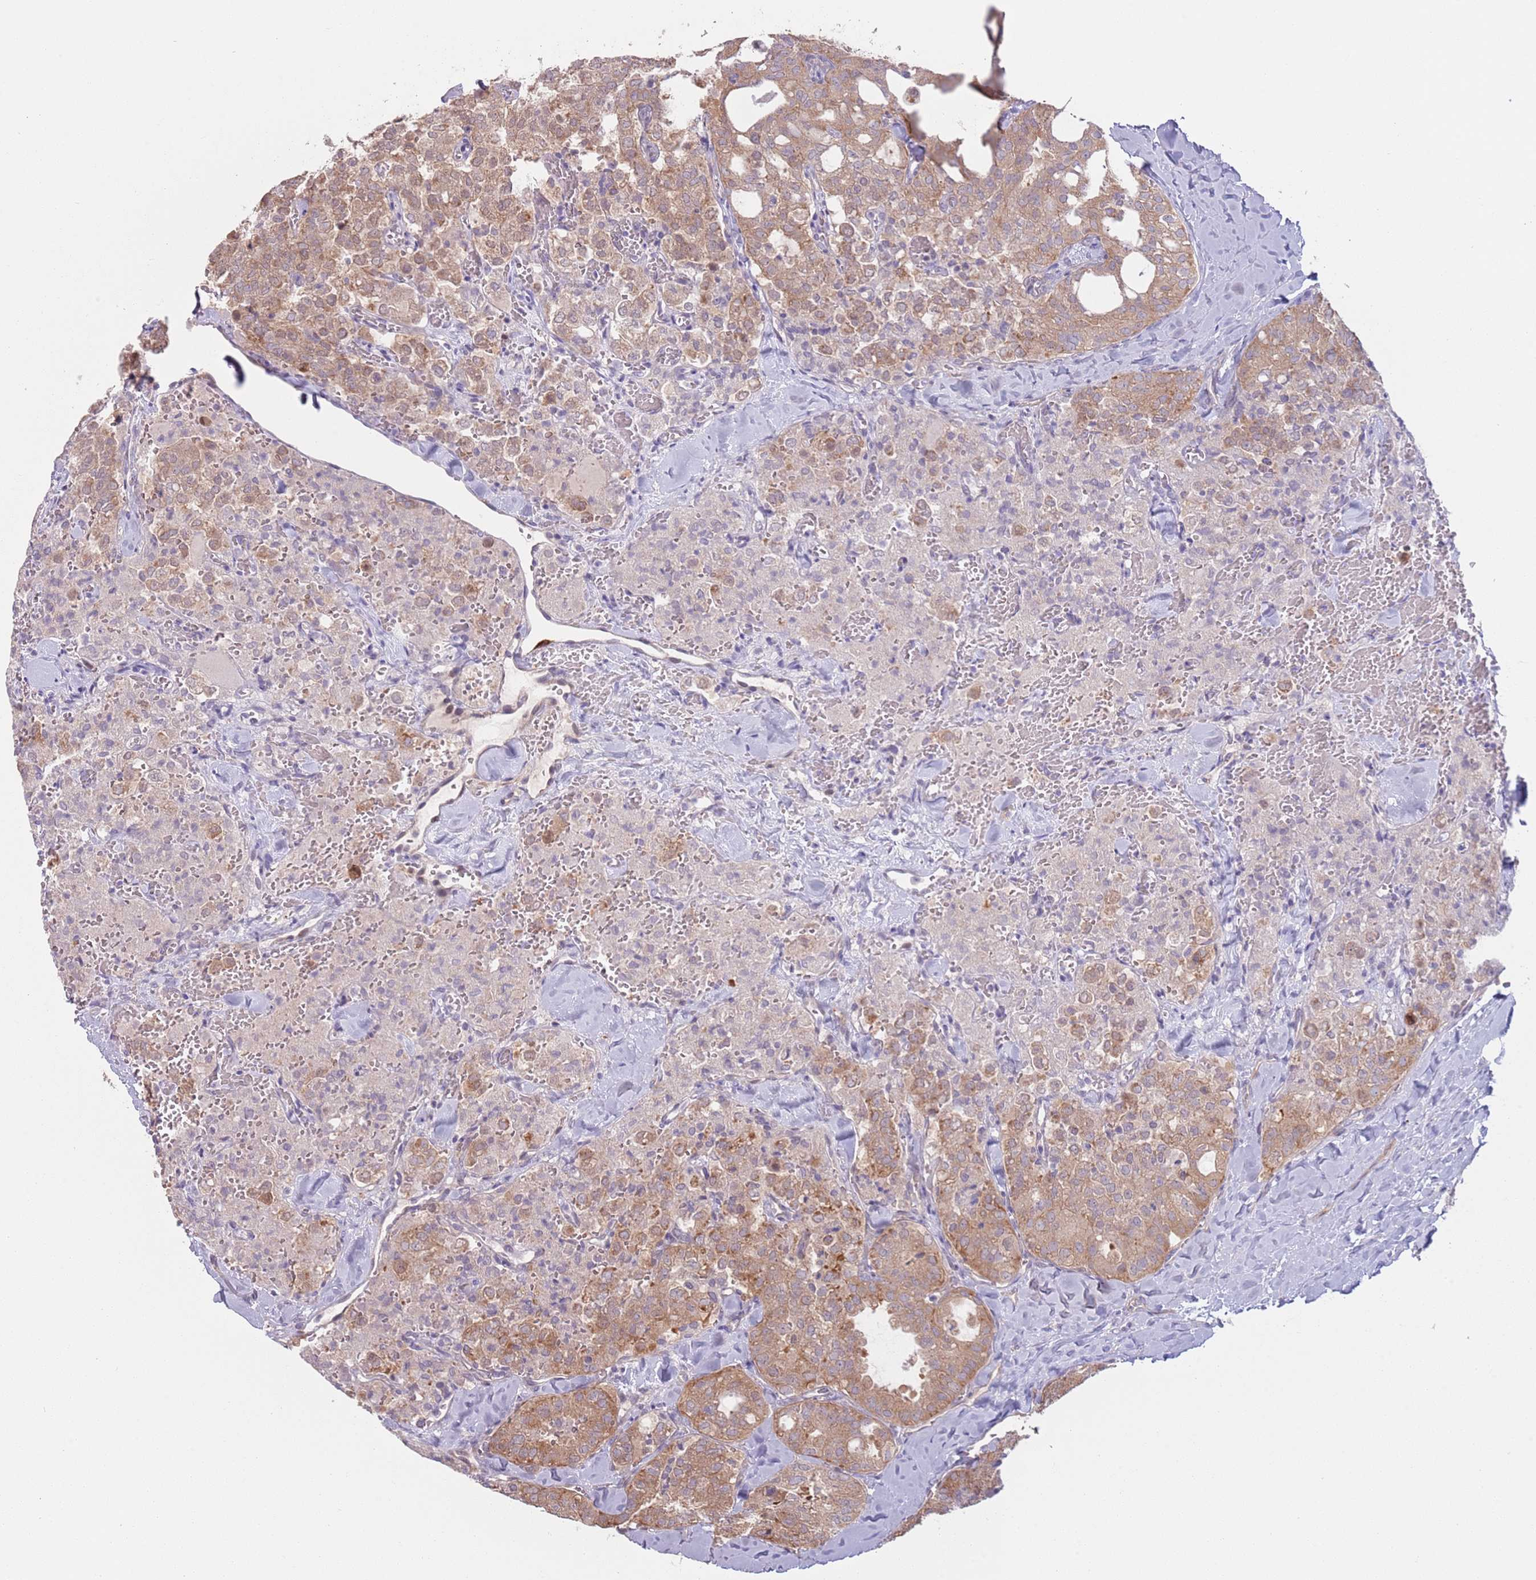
{"staining": {"intensity": "moderate", "quantity": ">75%", "location": "cytoplasmic/membranous"}, "tissue": "thyroid cancer", "cell_type": "Tumor cells", "image_type": "cancer", "snomed": [{"axis": "morphology", "description": "Follicular adenoma carcinoma, NOS"}, {"axis": "topography", "description": "Thyroid gland"}], "caption": "Thyroid cancer (follicular adenoma carcinoma) was stained to show a protein in brown. There is medium levels of moderate cytoplasmic/membranous staining in about >75% of tumor cells. Immunohistochemistry (ihc) stains the protein of interest in brown and the nuclei are stained blue.", "gene": "LDHD", "patient": {"sex": "male", "age": 75}}